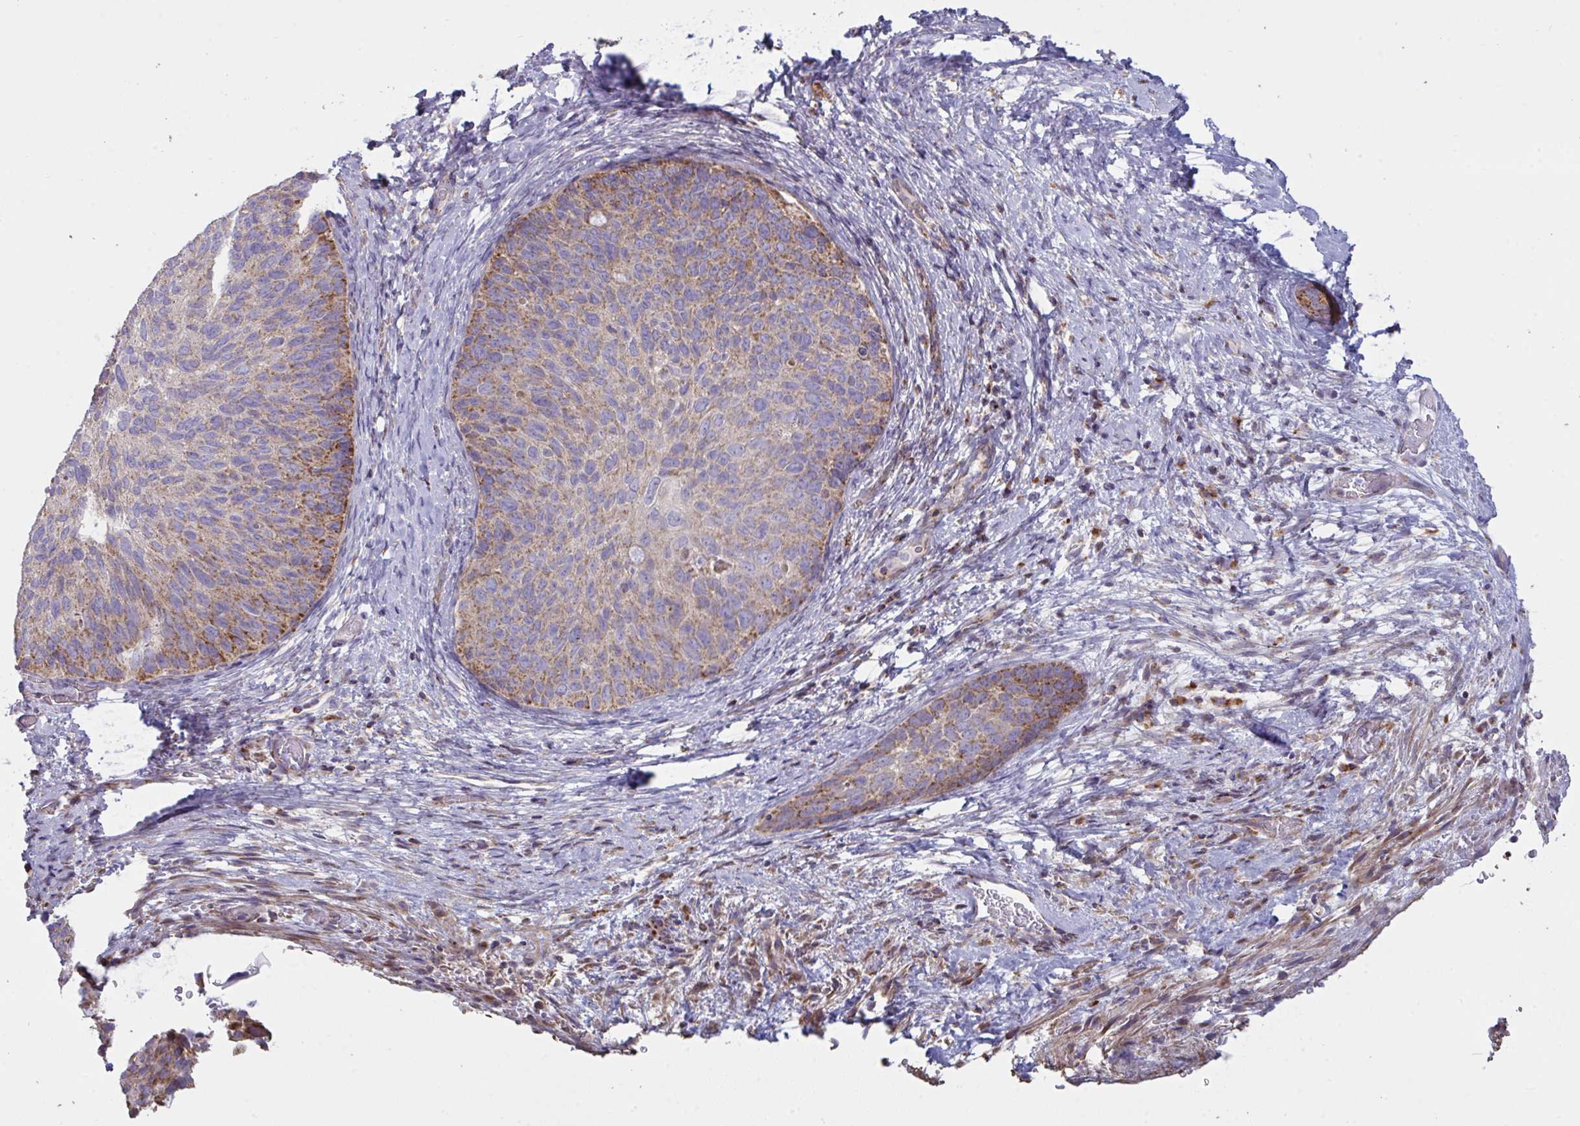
{"staining": {"intensity": "moderate", "quantity": "25%-75%", "location": "cytoplasmic/membranous"}, "tissue": "cervical cancer", "cell_type": "Tumor cells", "image_type": "cancer", "snomed": [{"axis": "morphology", "description": "Squamous cell carcinoma, NOS"}, {"axis": "topography", "description": "Cervix"}], "caption": "A micrograph of cervical cancer (squamous cell carcinoma) stained for a protein shows moderate cytoplasmic/membranous brown staining in tumor cells.", "gene": "MICOS10", "patient": {"sex": "female", "age": 80}}